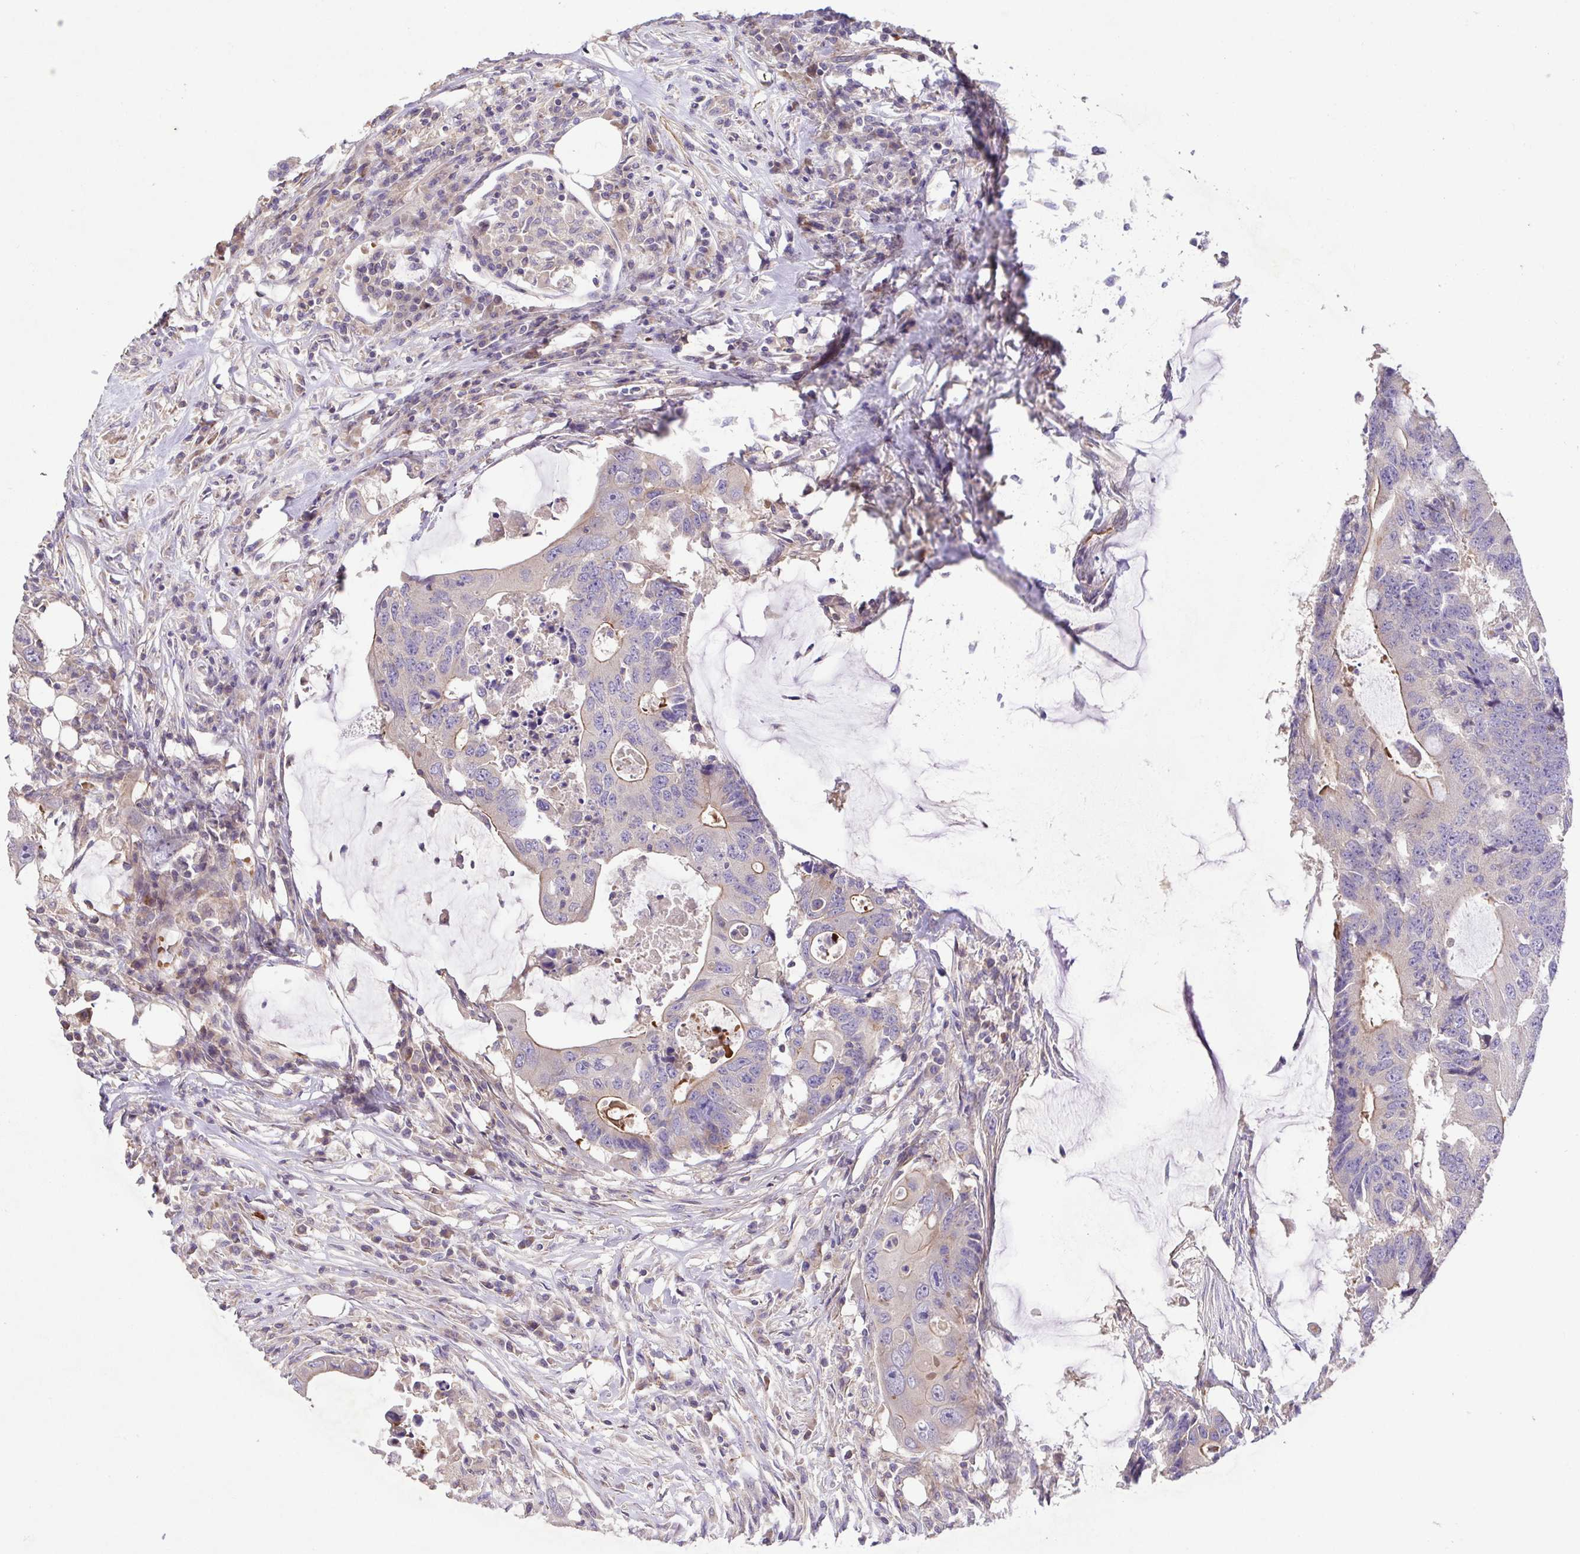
{"staining": {"intensity": "moderate", "quantity": "<25%", "location": "cytoplasmic/membranous"}, "tissue": "colorectal cancer", "cell_type": "Tumor cells", "image_type": "cancer", "snomed": [{"axis": "morphology", "description": "Adenocarcinoma, NOS"}, {"axis": "topography", "description": "Colon"}], "caption": "Protein positivity by immunohistochemistry reveals moderate cytoplasmic/membranous positivity in approximately <25% of tumor cells in colorectal cancer (adenocarcinoma). (brown staining indicates protein expression, while blue staining denotes nuclei).", "gene": "IDE", "patient": {"sex": "male", "age": 71}}